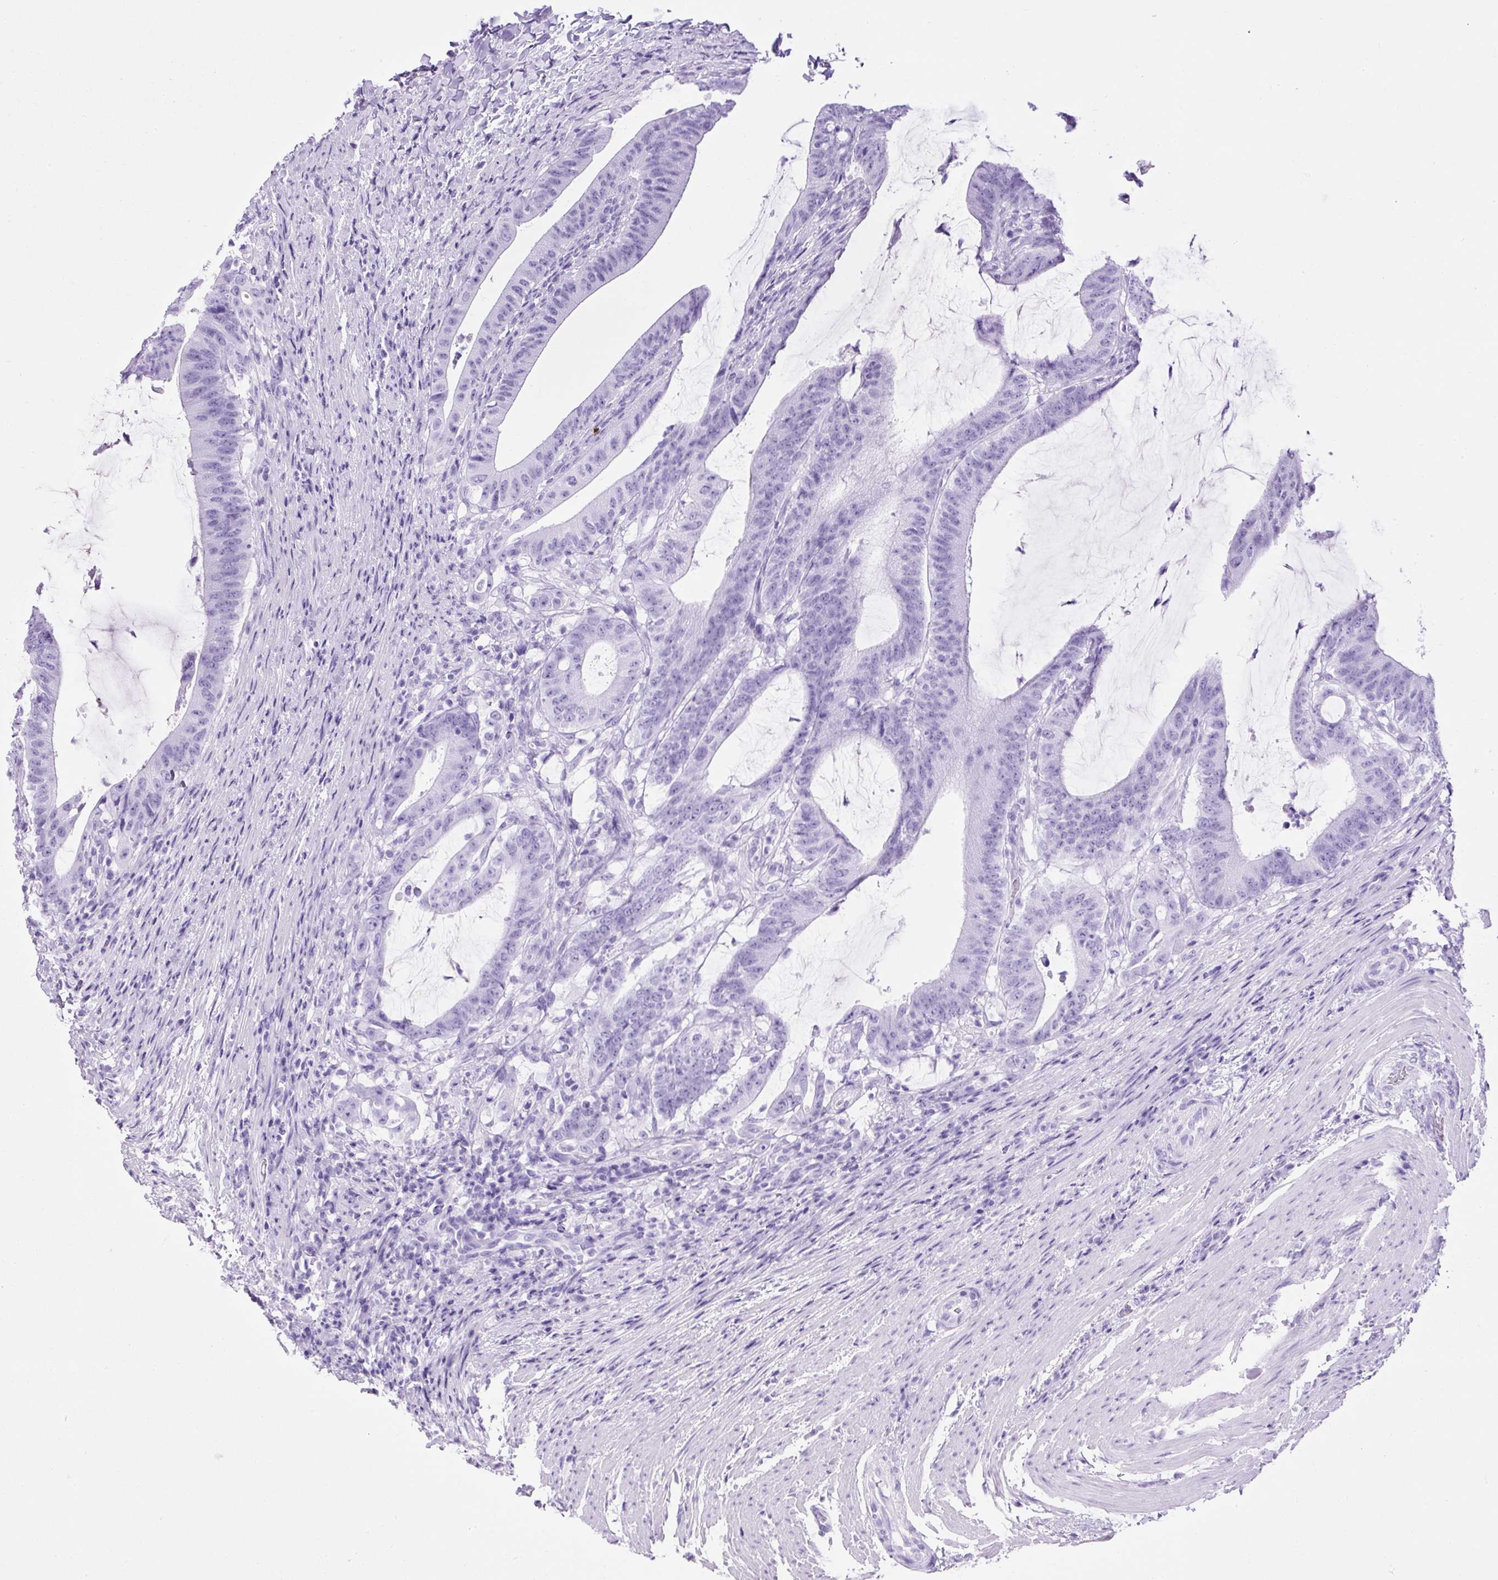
{"staining": {"intensity": "negative", "quantity": "none", "location": "none"}, "tissue": "colorectal cancer", "cell_type": "Tumor cells", "image_type": "cancer", "snomed": [{"axis": "morphology", "description": "Adenocarcinoma, NOS"}, {"axis": "topography", "description": "Colon"}], "caption": "This is an immunohistochemistry (IHC) image of adenocarcinoma (colorectal). There is no expression in tumor cells.", "gene": "CEL", "patient": {"sex": "female", "age": 43}}